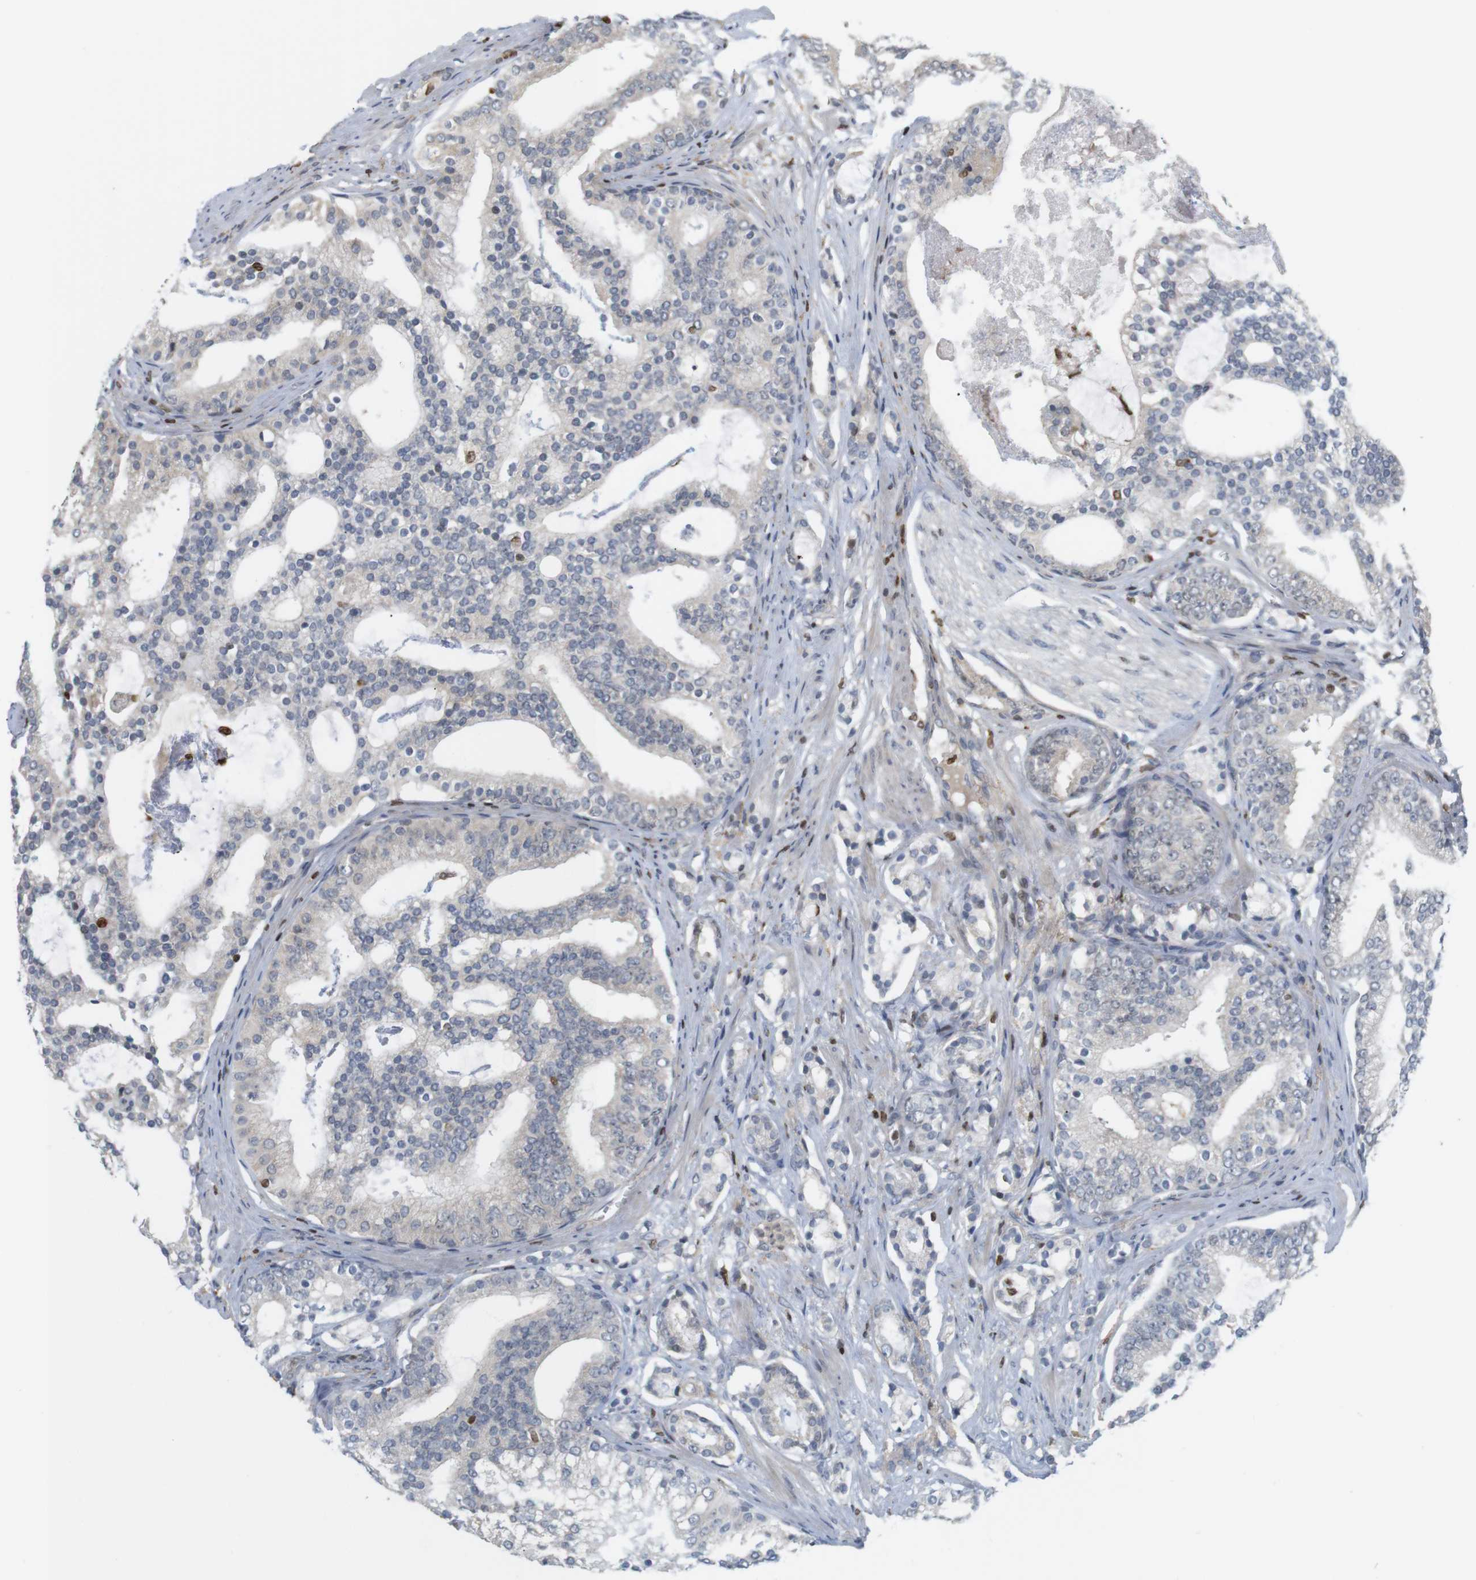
{"staining": {"intensity": "negative", "quantity": "none", "location": "none"}, "tissue": "prostate cancer", "cell_type": "Tumor cells", "image_type": "cancer", "snomed": [{"axis": "morphology", "description": "Adenocarcinoma, Low grade"}, {"axis": "topography", "description": "Prostate"}], "caption": "The immunohistochemistry (IHC) image has no significant staining in tumor cells of prostate low-grade adenocarcinoma tissue.", "gene": "MBD1", "patient": {"sex": "male", "age": 58}}